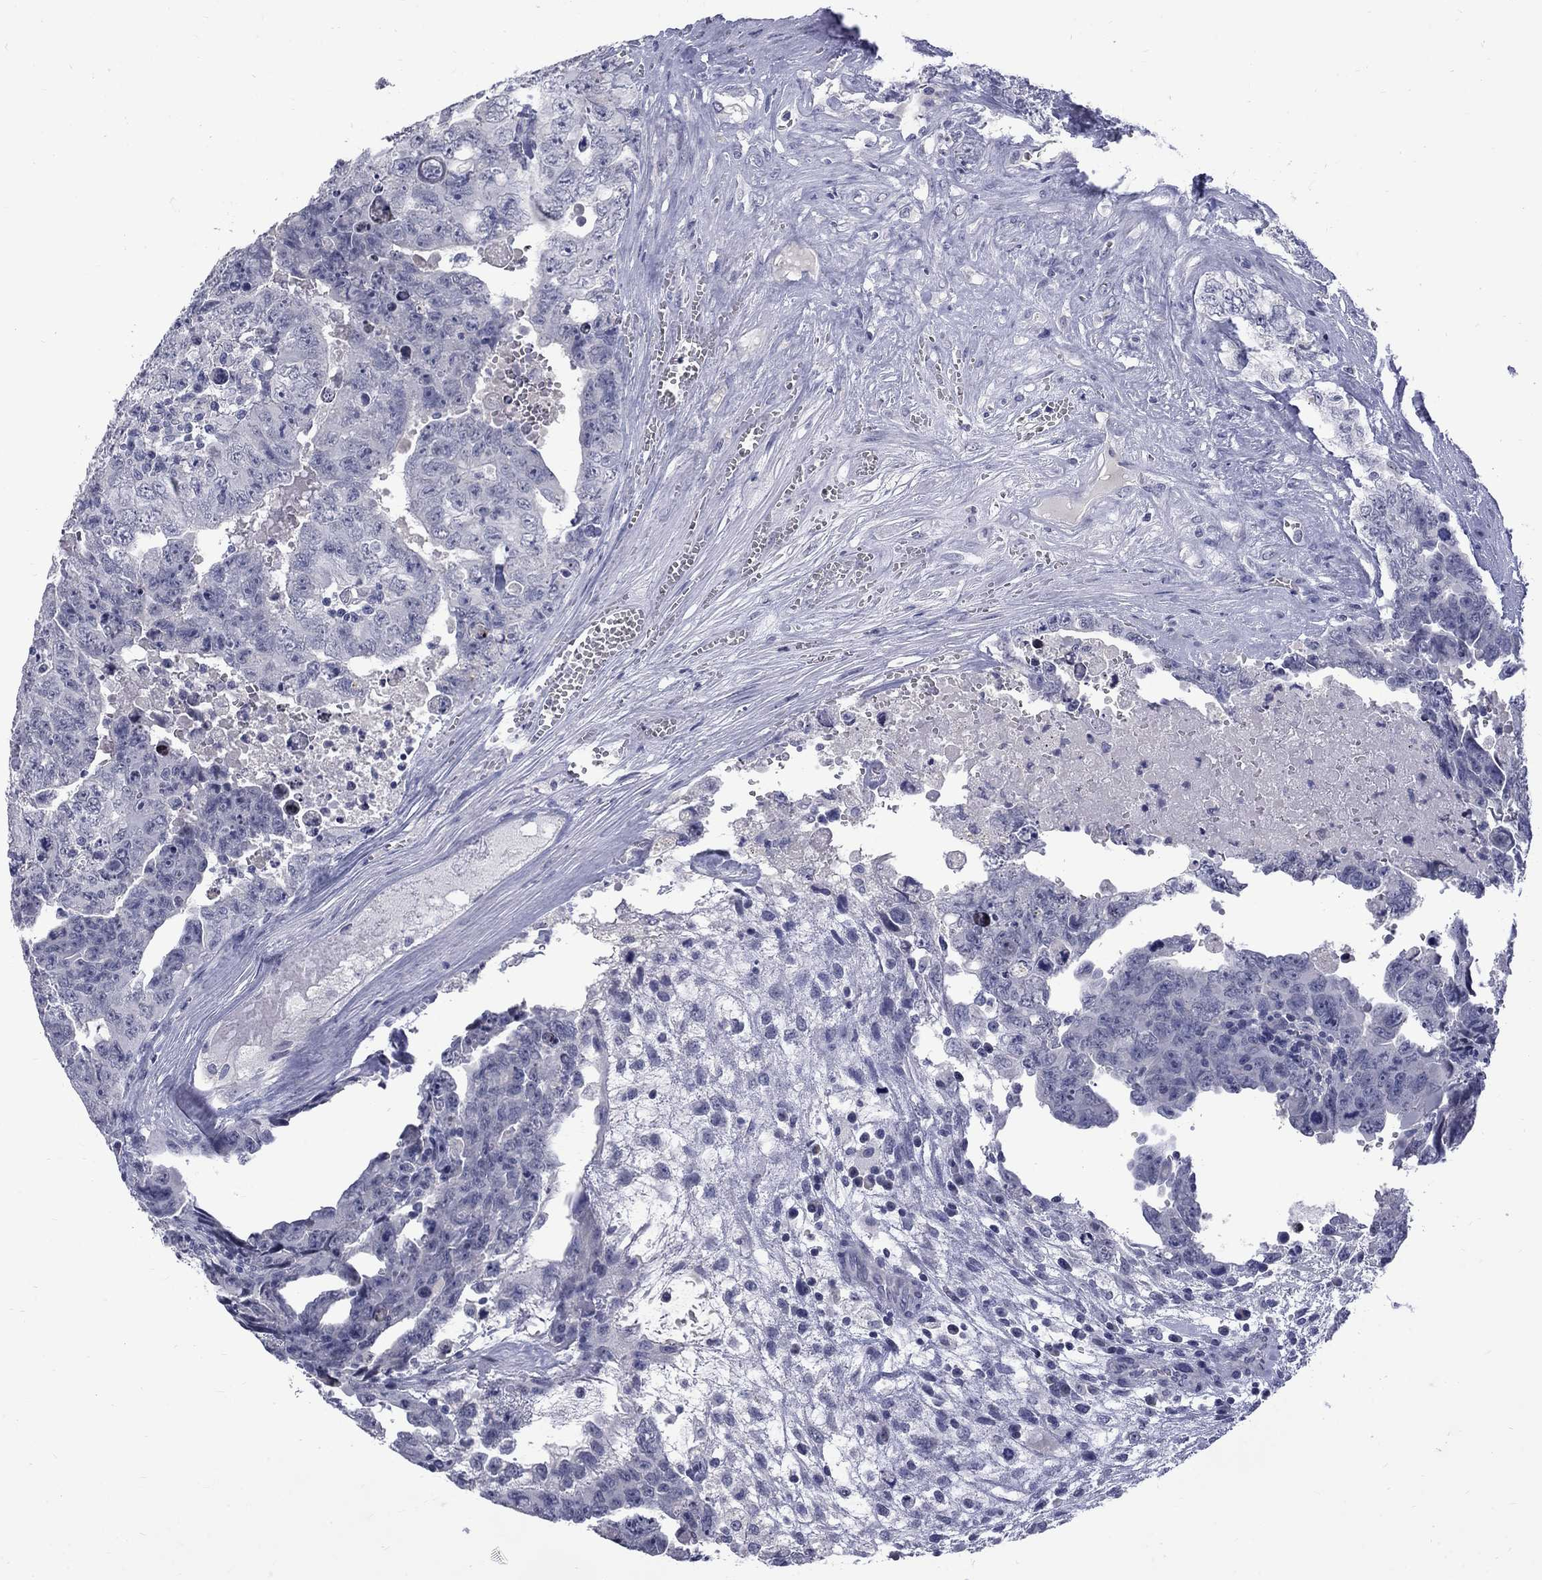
{"staining": {"intensity": "negative", "quantity": "none", "location": "none"}, "tissue": "testis cancer", "cell_type": "Tumor cells", "image_type": "cancer", "snomed": [{"axis": "morphology", "description": "Carcinoma, Embryonal, NOS"}, {"axis": "topography", "description": "Testis"}], "caption": "The immunohistochemistry (IHC) photomicrograph has no significant expression in tumor cells of embryonal carcinoma (testis) tissue.", "gene": "CTNND2", "patient": {"sex": "male", "age": 24}}